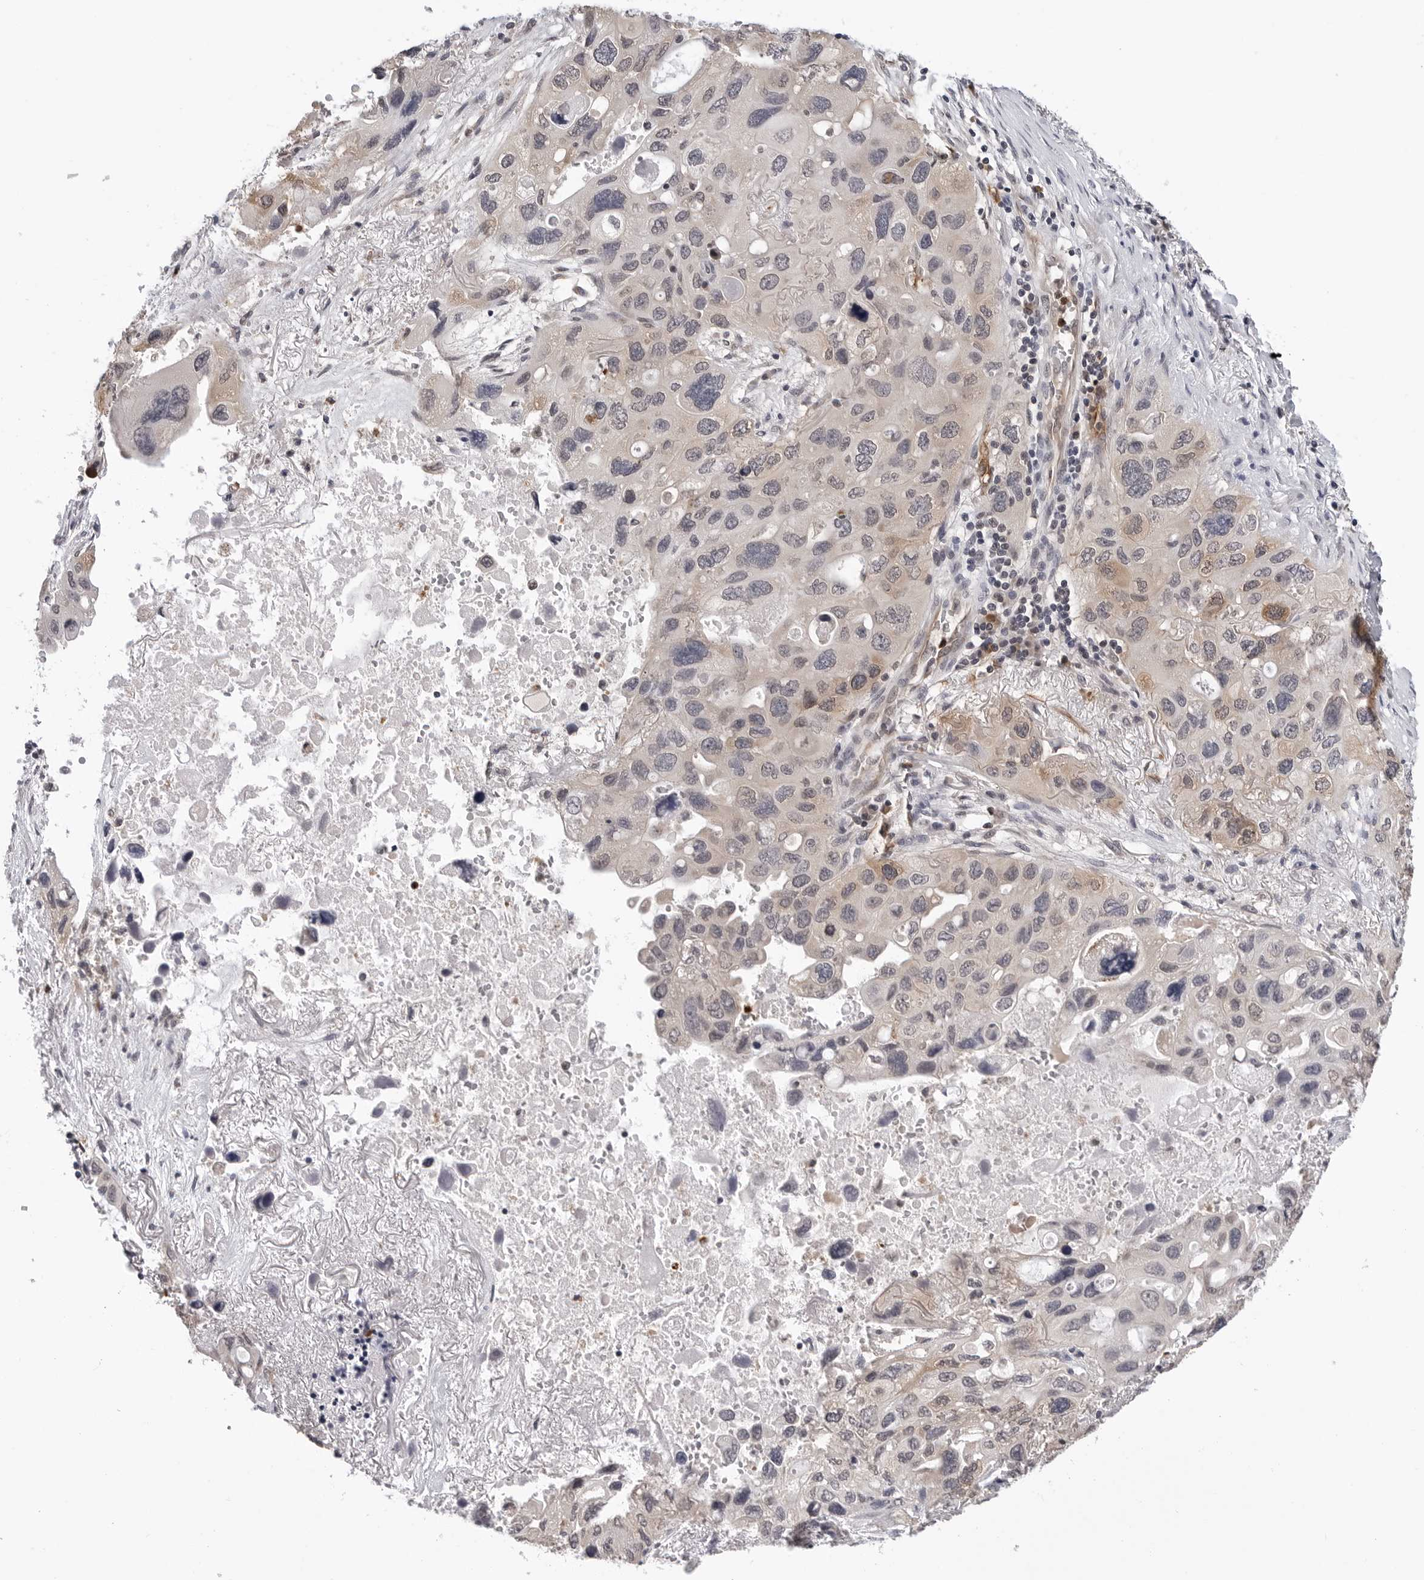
{"staining": {"intensity": "weak", "quantity": "<25%", "location": "cytoplasmic/membranous"}, "tissue": "lung cancer", "cell_type": "Tumor cells", "image_type": "cancer", "snomed": [{"axis": "morphology", "description": "Squamous cell carcinoma, NOS"}, {"axis": "topography", "description": "Lung"}], "caption": "Human lung cancer (squamous cell carcinoma) stained for a protein using immunohistochemistry displays no expression in tumor cells.", "gene": "TRMT13", "patient": {"sex": "female", "age": 73}}